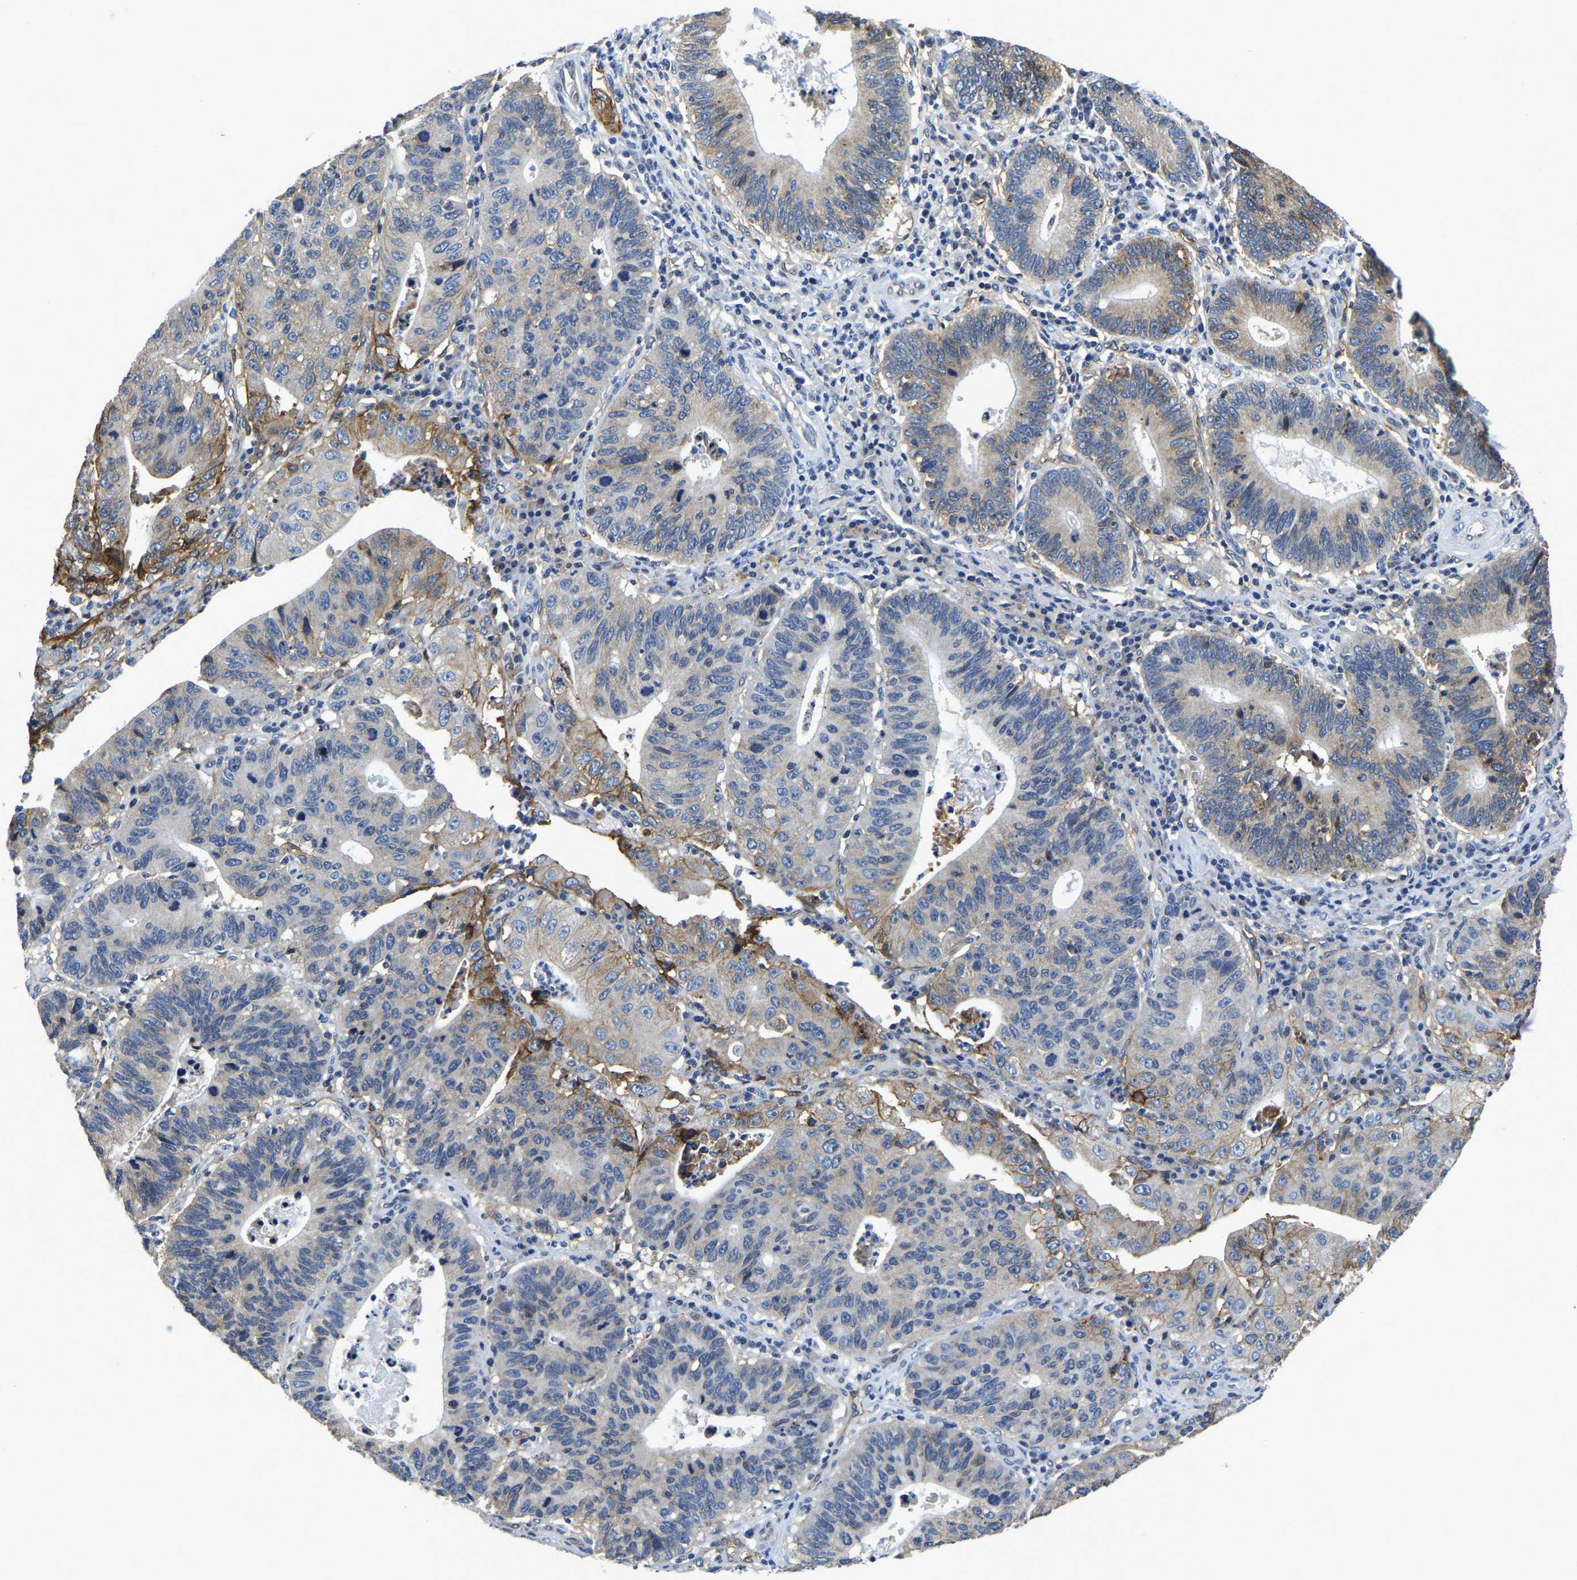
{"staining": {"intensity": "moderate", "quantity": "<25%", "location": "cytoplasmic/membranous"}, "tissue": "stomach cancer", "cell_type": "Tumor cells", "image_type": "cancer", "snomed": [{"axis": "morphology", "description": "Adenocarcinoma, NOS"}, {"axis": "topography", "description": "Stomach"}], "caption": "Brown immunohistochemical staining in stomach cancer demonstrates moderate cytoplasmic/membranous positivity in about <25% of tumor cells. (brown staining indicates protein expression, while blue staining denotes nuclei).", "gene": "ITGA2", "patient": {"sex": "male", "age": 59}}